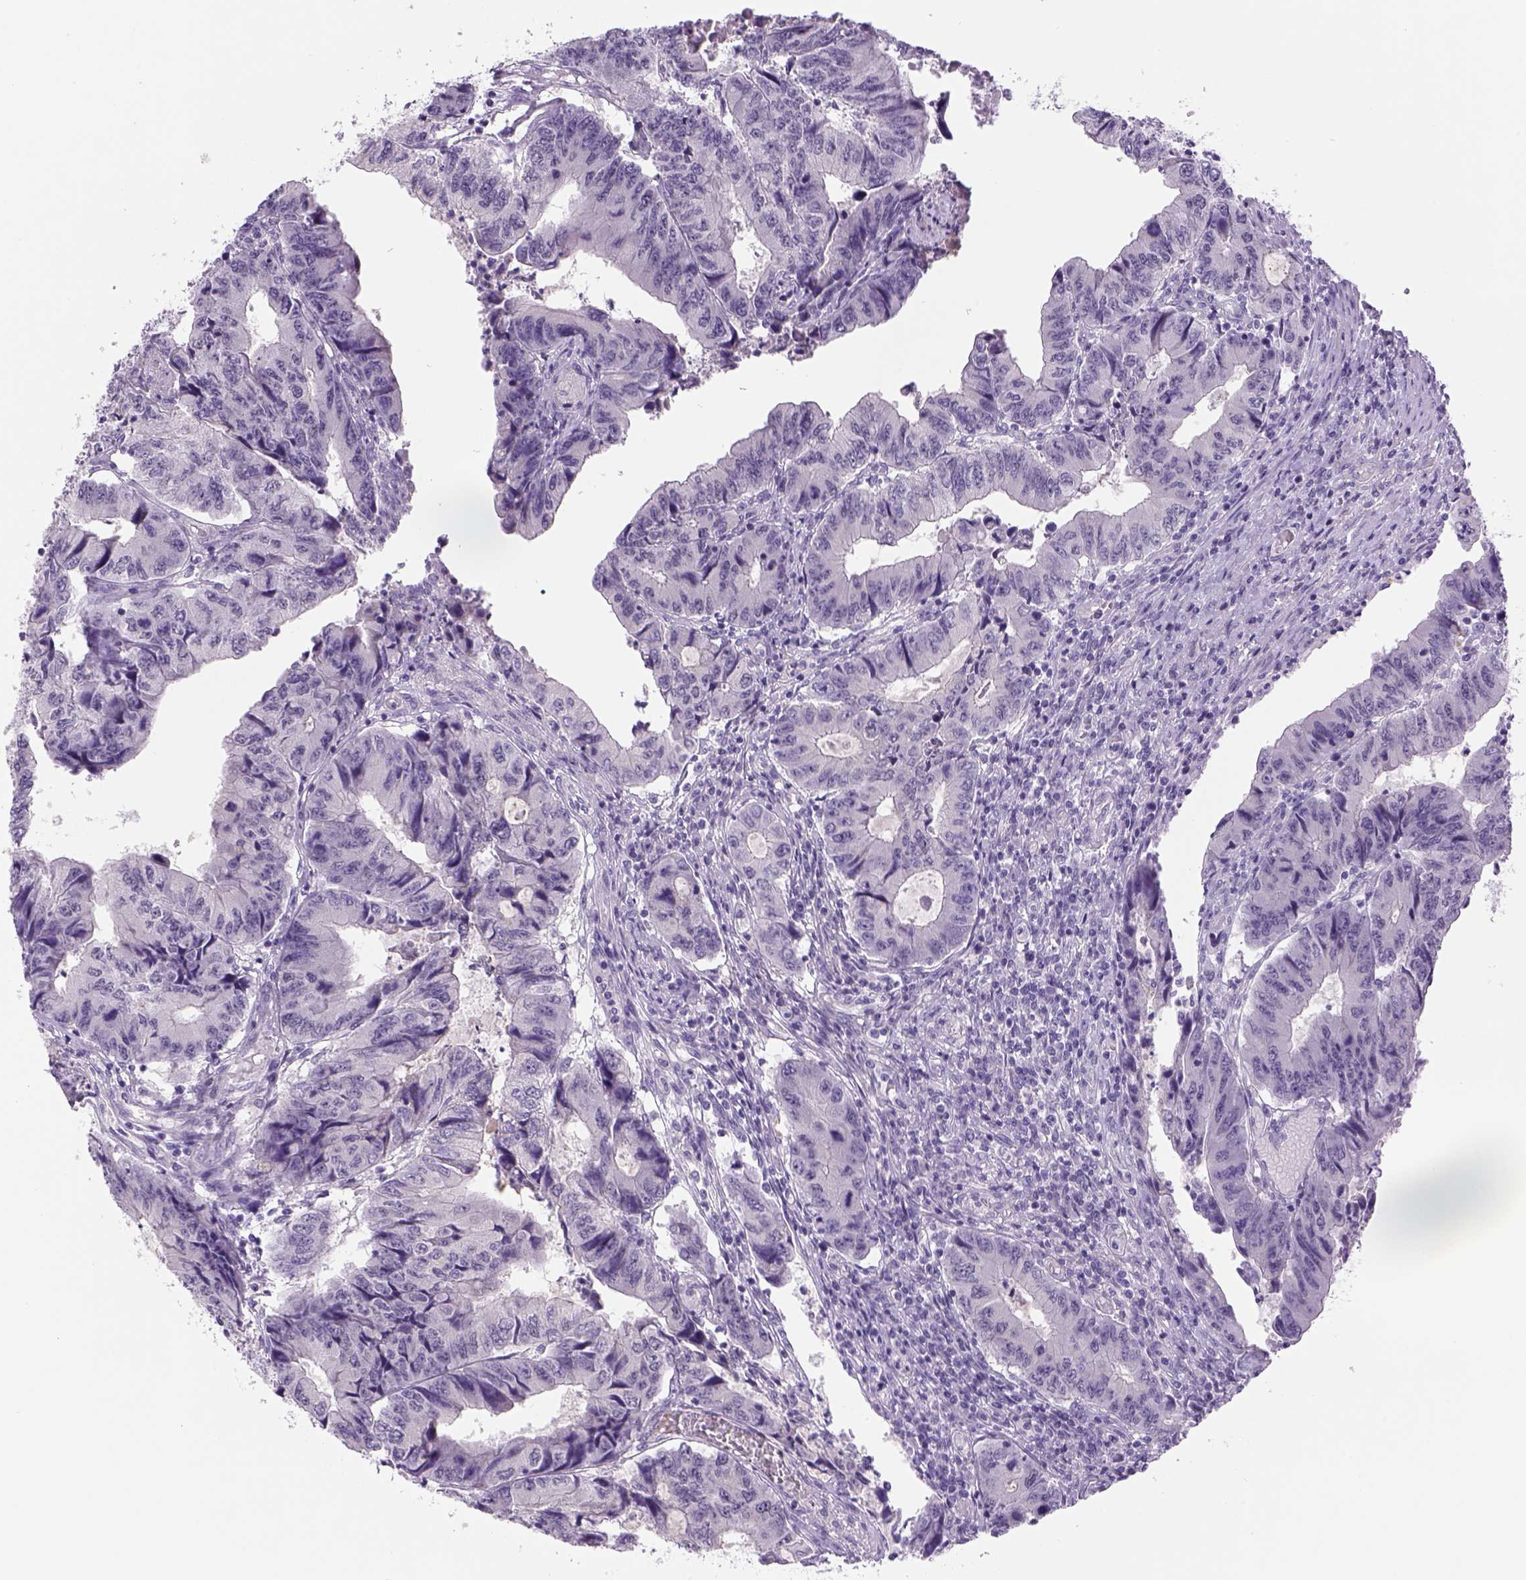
{"staining": {"intensity": "negative", "quantity": "none", "location": "none"}, "tissue": "colorectal cancer", "cell_type": "Tumor cells", "image_type": "cancer", "snomed": [{"axis": "morphology", "description": "Adenocarcinoma, NOS"}, {"axis": "topography", "description": "Colon"}], "caption": "A histopathology image of human adenocarcinoma (colorectal) is negative for staining in tumor cells.", "gene": "DBH", "patient": {"sex": "male", "age": 53}}